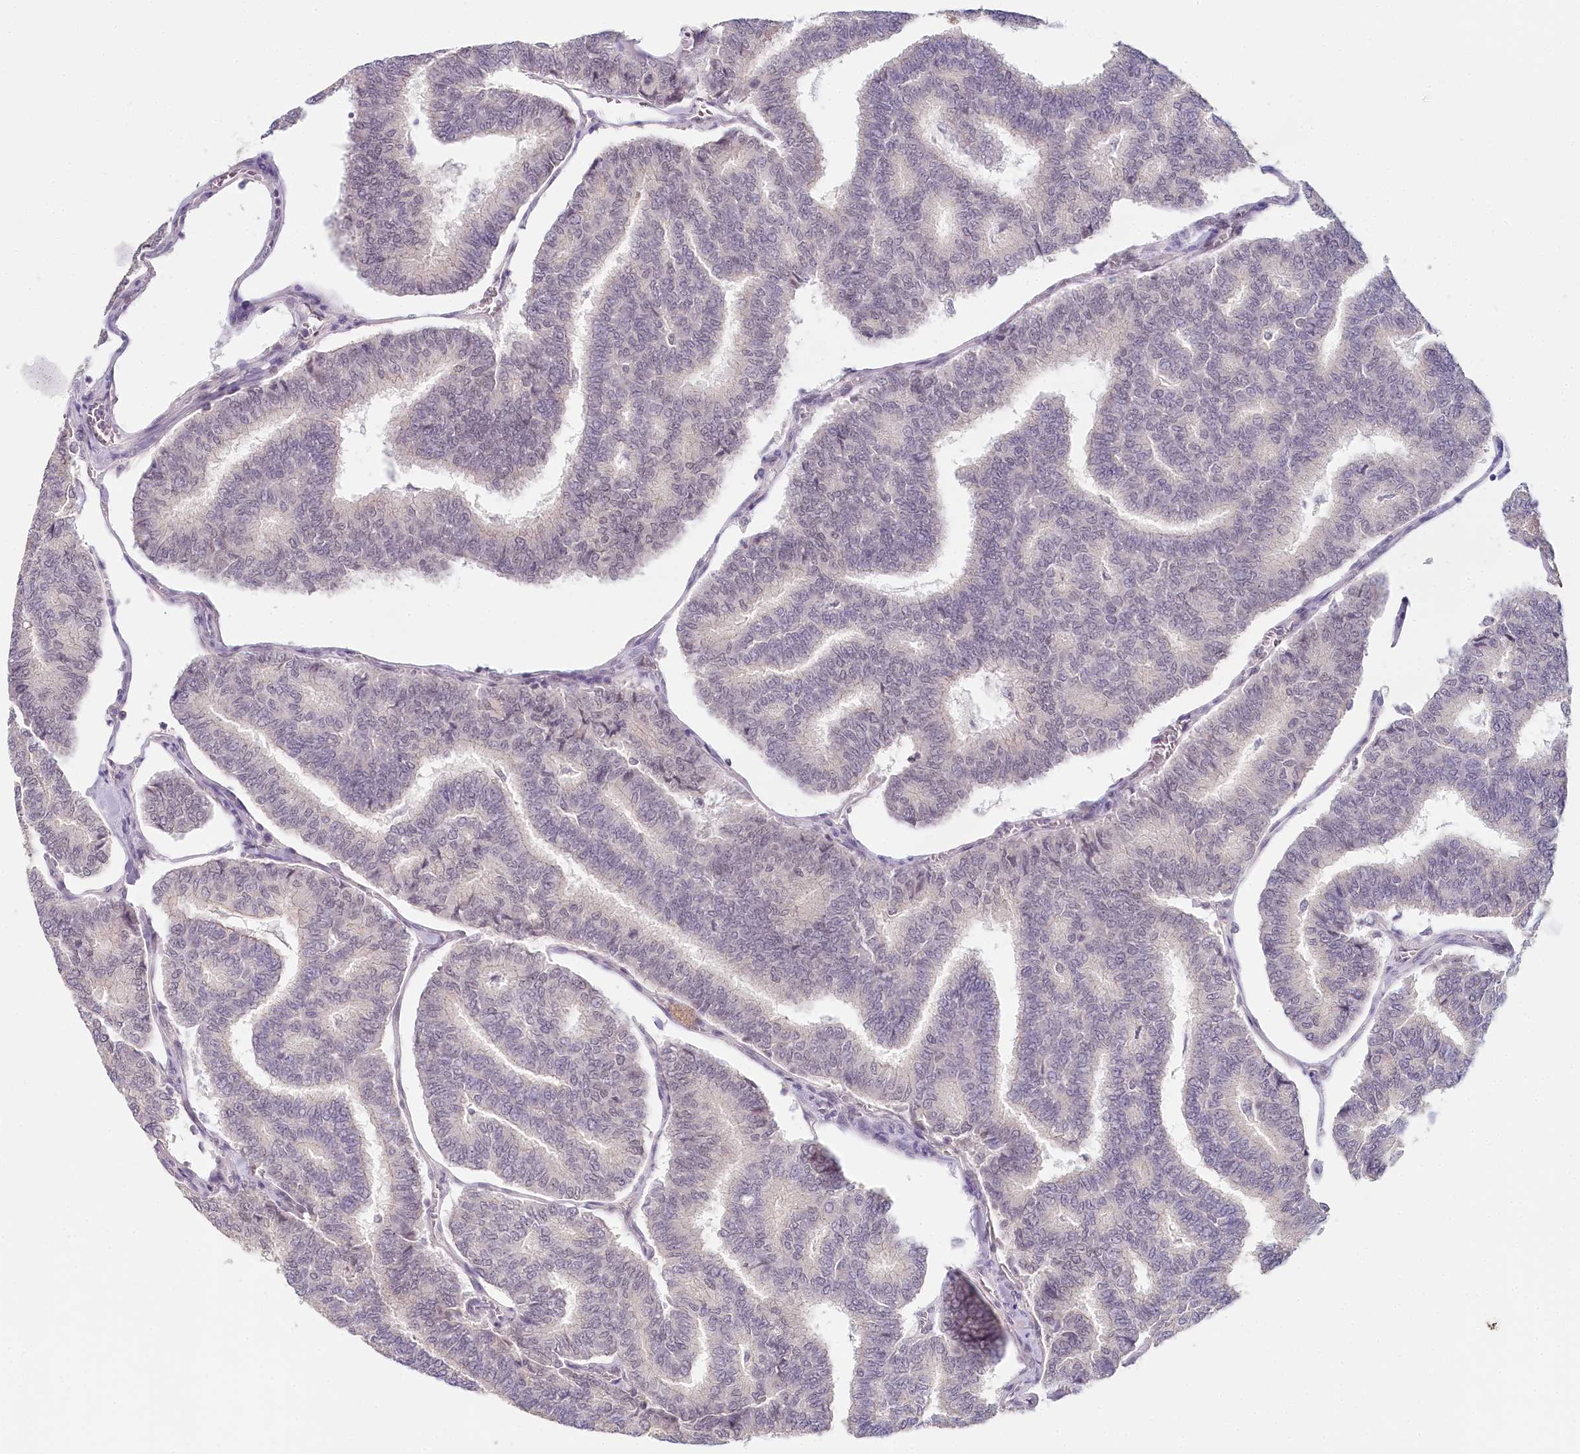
{"staining": {"intensity": "negative", "quantity": "none", "location": "none"}, "tissue": "thyroid cancer", "cell_type": "Tumor cells", "image_type": "cancer", "snomed": [{"axis": "morphology", "description": "Papillary adenocarcinoma, NOS"}, {"axis": "topography", "description": "Thyroid gland"}], "caption": "Immunohistochemistry photomicrograph of thyroid papillary adenocarcinoma stained for a protein (brown), which displays no positivity in tumor cells.", "gene": "AMTN", "patient": {"sex": "female", "age": 35}}